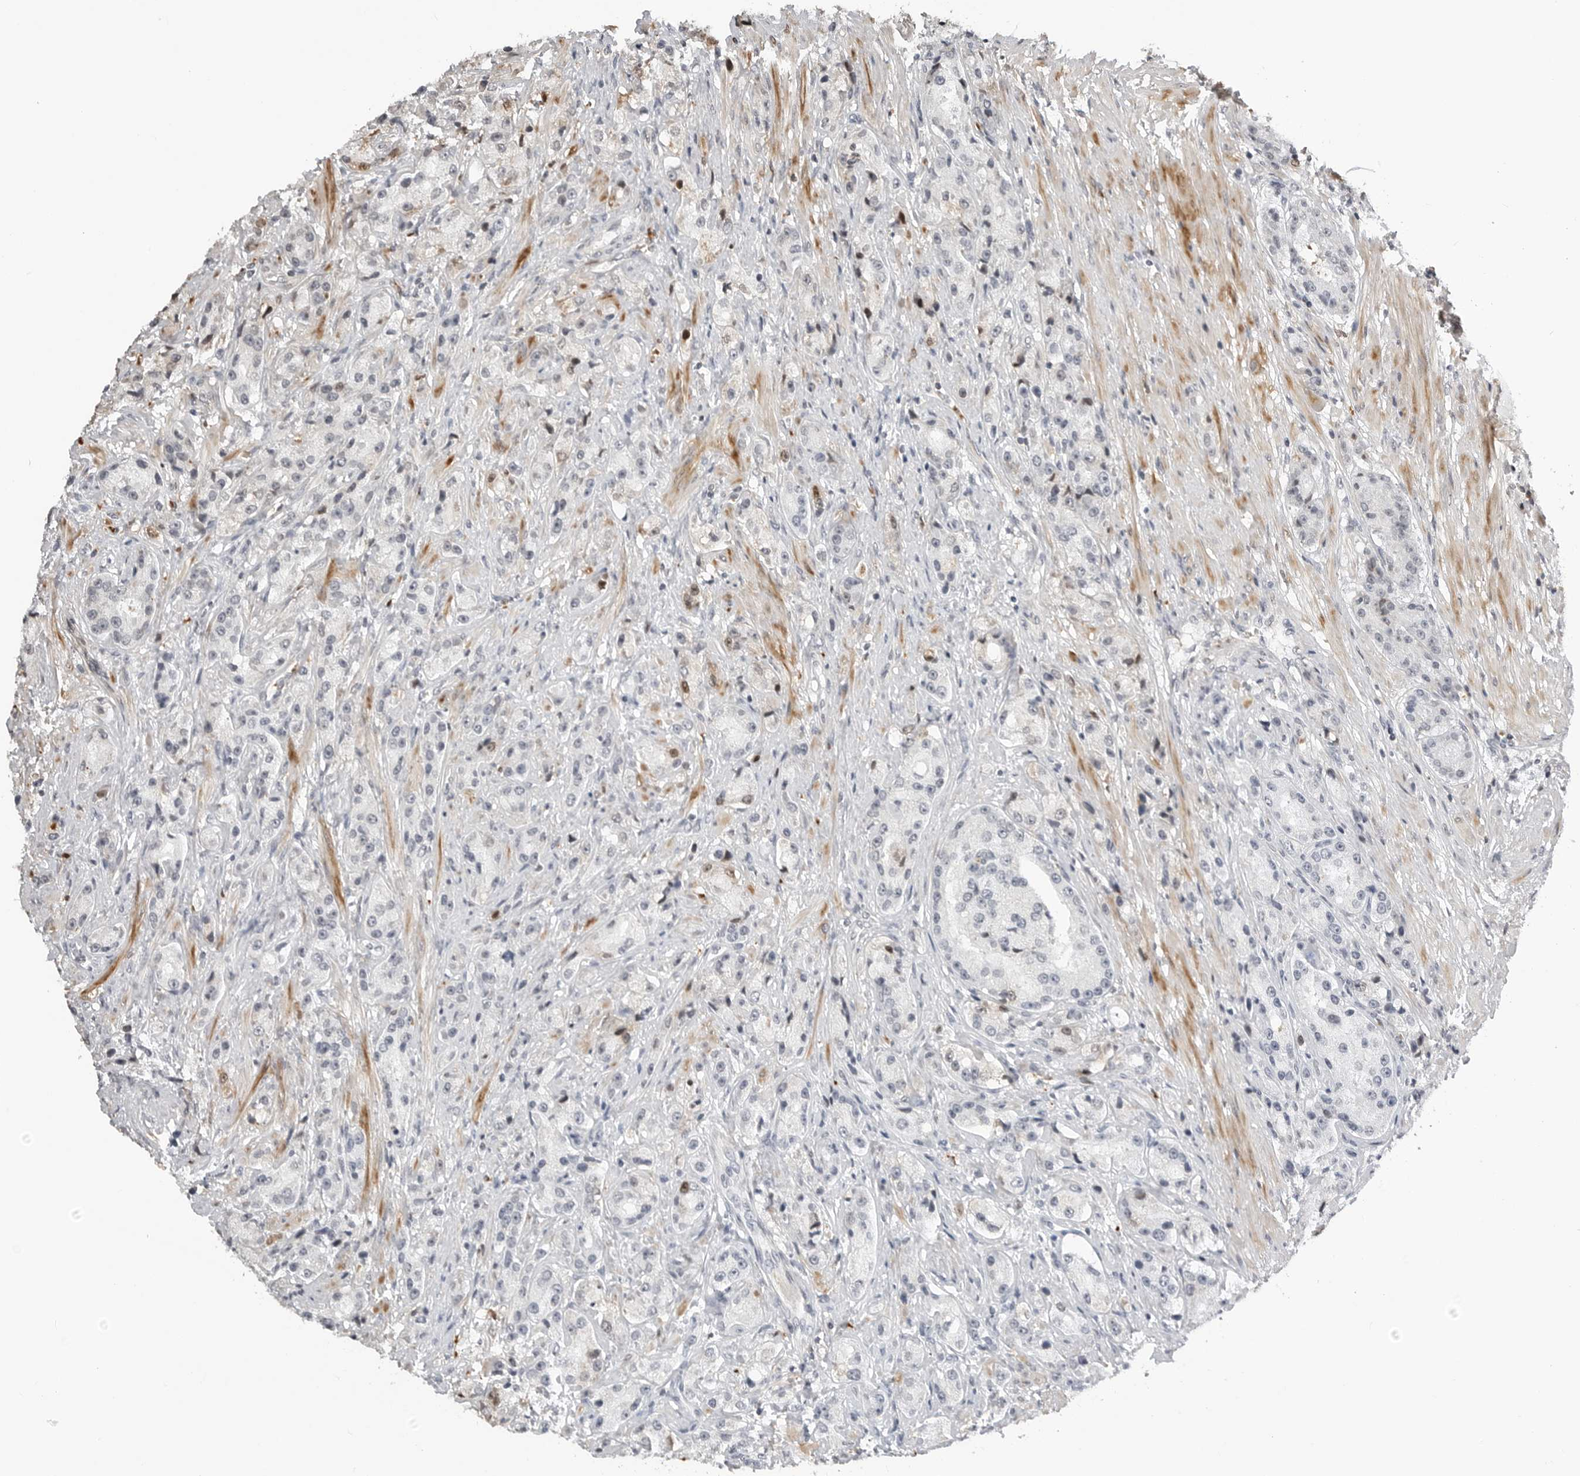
{"staining": {"intensity": "negative", "quantity": "none", "location": "none"}, "tissue": "prostate cancer", "cell_type": "Tumor cells", "image_type": "cancer", "snomed": [{"axis": "morphology", "description": "Adenocarcinoma, High grade"}, {"axis": "topography", "description": "Prostate"}], "caption": "Immunohistochemical staining of human prostate high-grade adenocarcinoma shows no significant staining in tumor cells.", "gene": "CXCR5", "patient": {"sex": "male", "age": 60}}